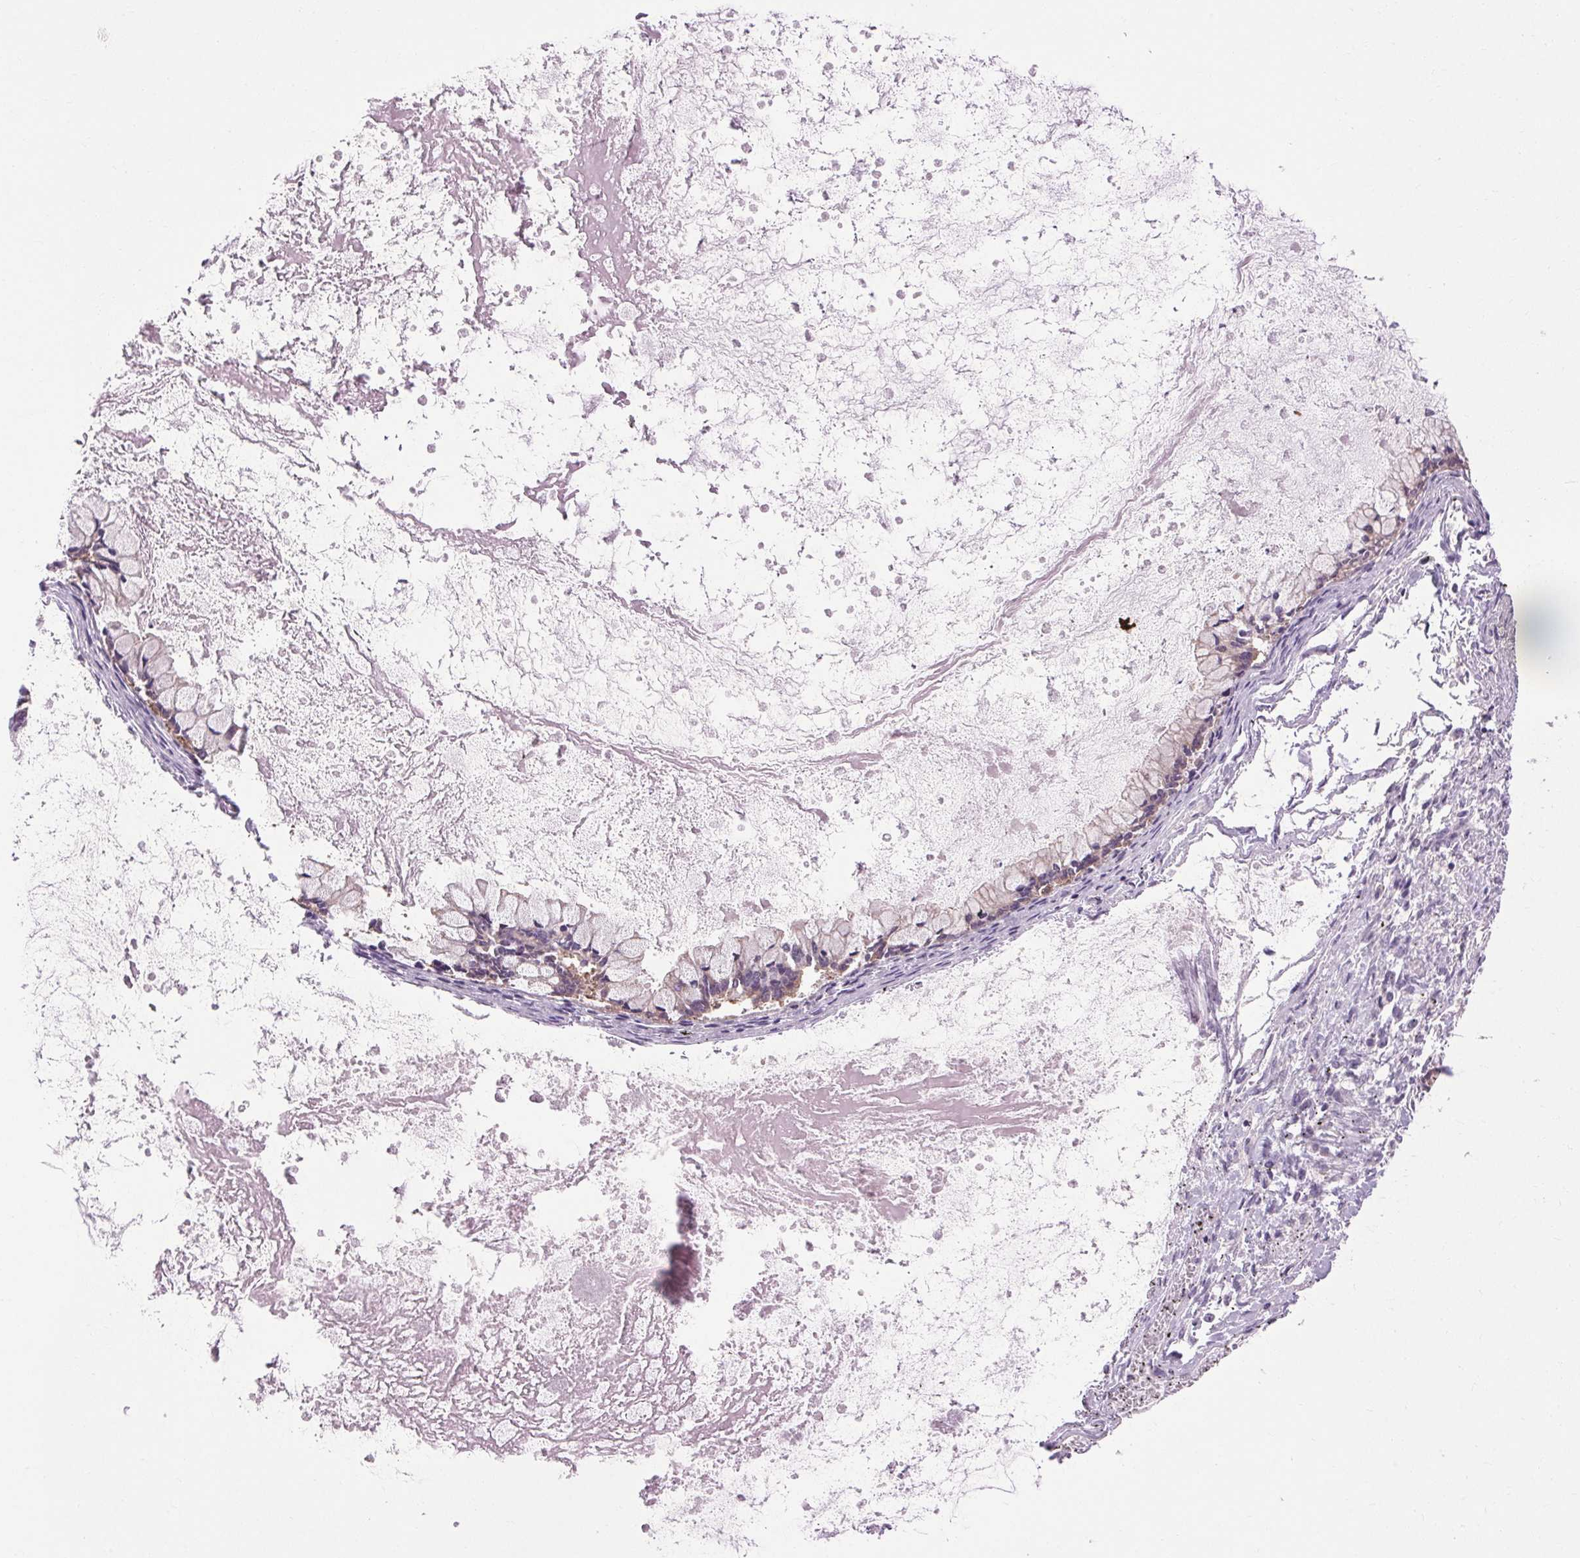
{"staining": {"intensity": "weak", "quantity": "<25%", "location": "cytoplasmic/membranous"}, "tissue": "ovarian cancer", "cell_type": "Tumor cells", "image_type": "cancer", "snomed": [{"axis": "morphology", "description": "Cystadenocarcinoma, mucinous, NOS"}, {"axis": "topography", "description": "Ovary"}], "caption": "Protein analysis of ovarian cancer (mucinous cystadenocarcinoma) reveals no significant staining in tumor cells.", "gene": "SOWAHC", "patient": {"sex": "female", "age": 67}}